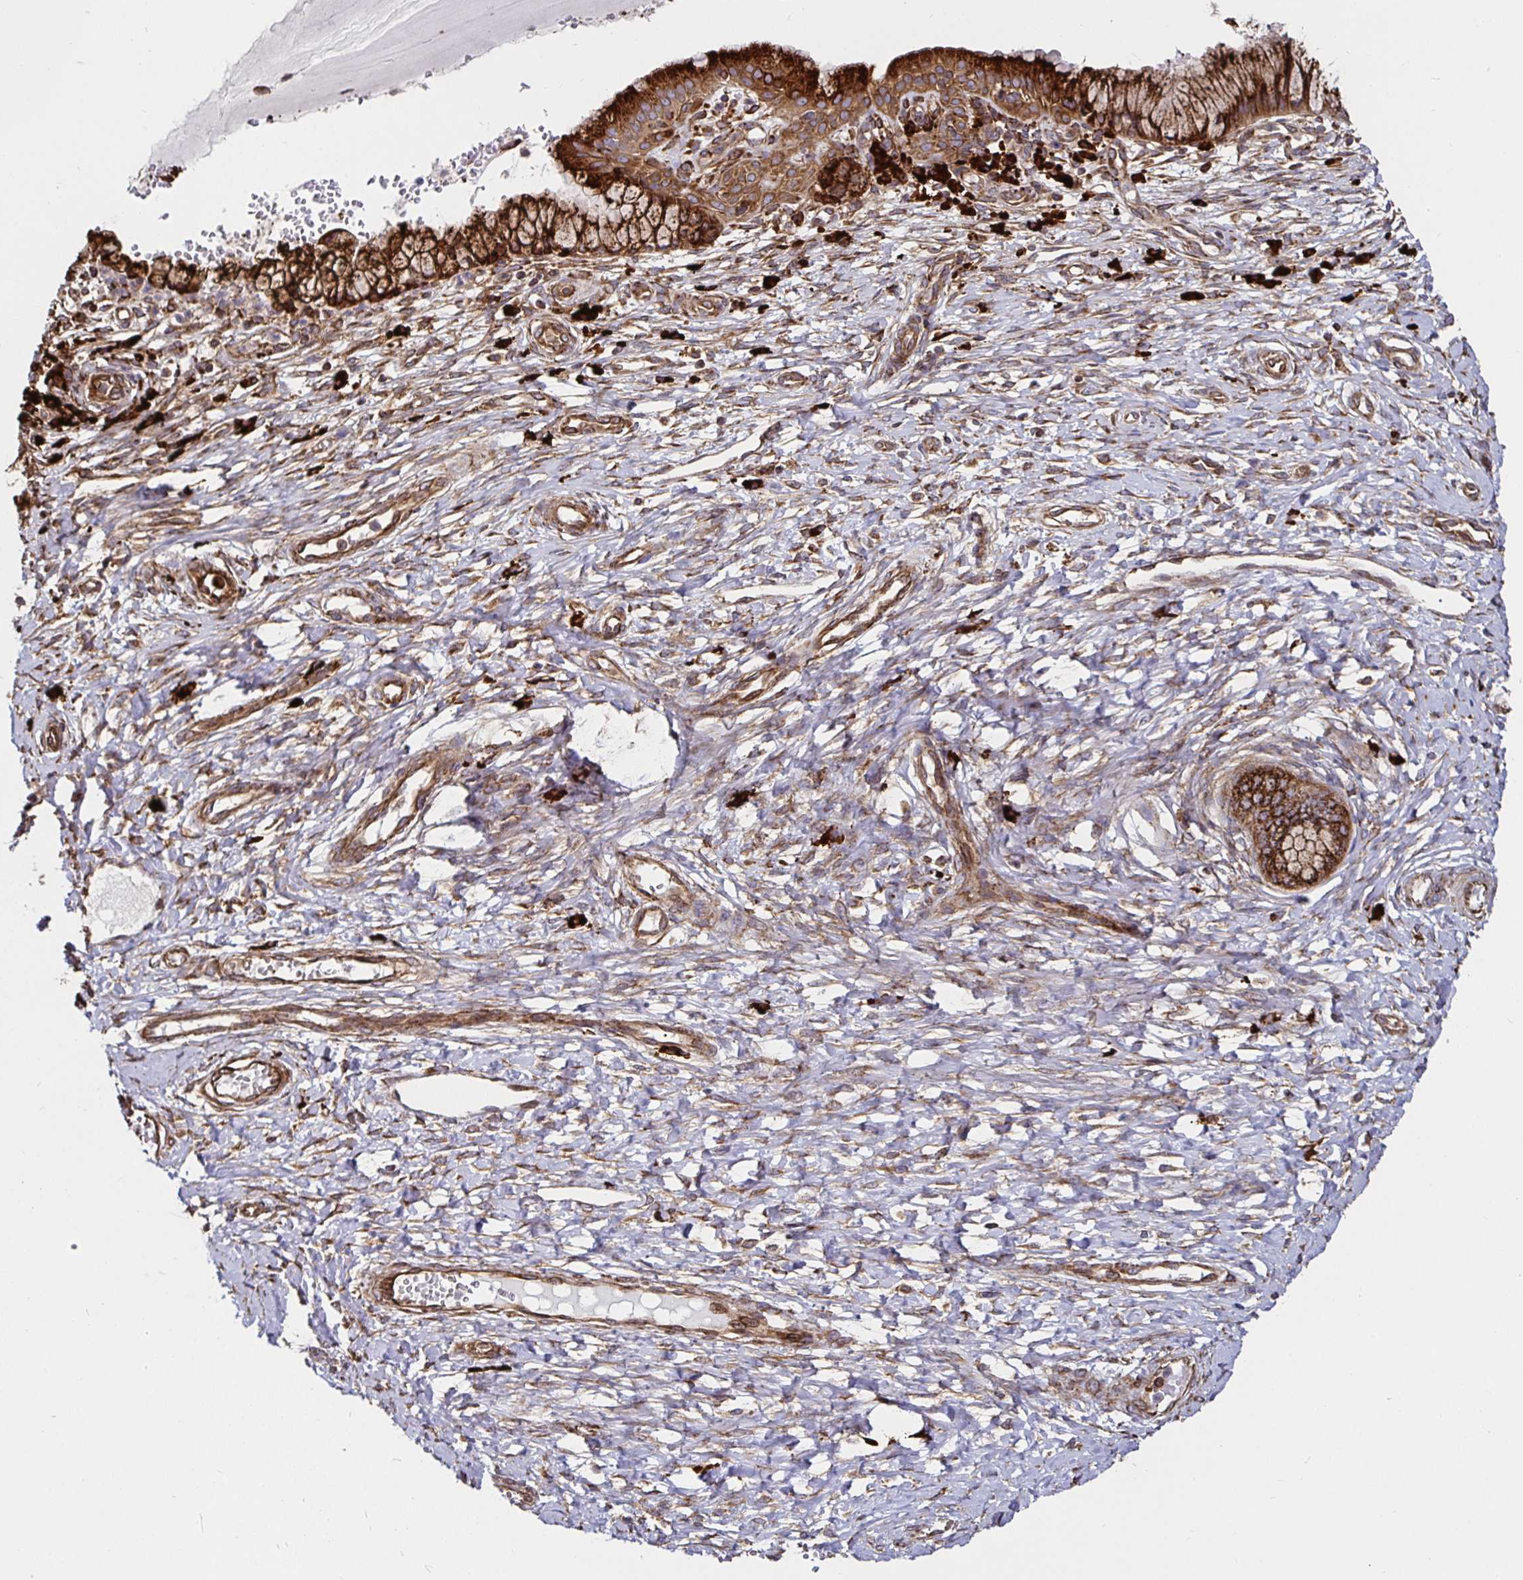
{"staining": {"intensity": "strong", "quantity": ">75%", "location": "cytoplasmic/membranous"}, "tissue": "cervix", "cell_type": "Glandular cells", "image_type": "normal", "snomed": [{"axis": "morphology", "description": "Normal tissue, NOS"}, {"axis": "topography", "description": "Cervix"}], "caption": "A micrograph showing strong cytoplasmic/membranous expression in approximately >75% of glandular cells in unremarkable cervix, as visualized by brown immunohistochemical staining.", "gene": "SMYD3", "patient": {"sex": "female", "age": 37}}